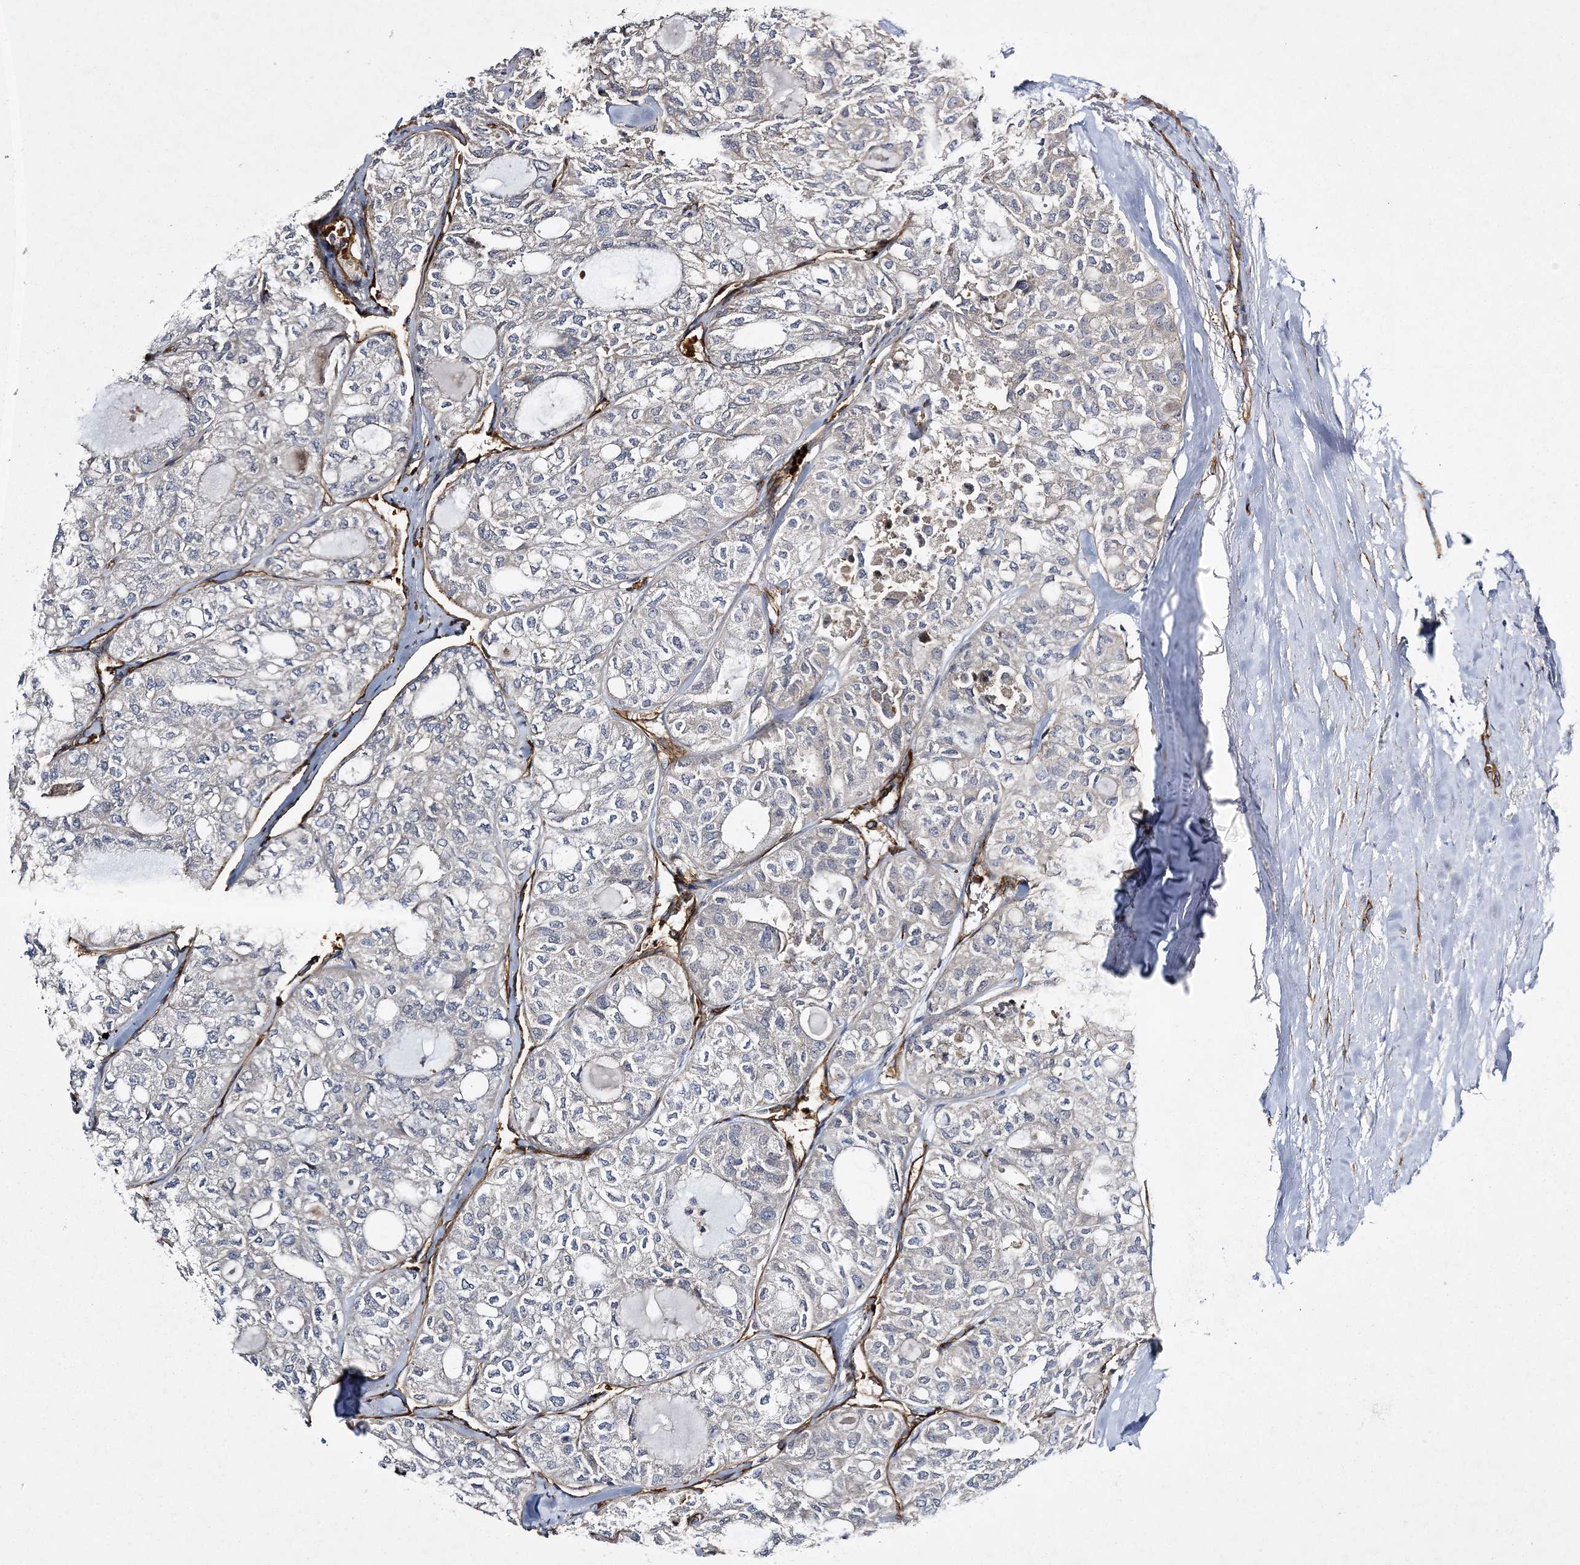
{"staining": {"intensity": "moderate", "quantity": "25%-75%", "location": "cytoplasmic/membranous"}, "tissue": "thyroid cancer", "cell_type": "Tumor cells", "image_type": "cancer", "snomed": [{"axis": "morphology", "description": "Follicular adenoma carcinoma, NOS"}, {"axis": "topography", "description": "Thyroid gland"}], "caption": "Immunohistochemical staining of human thyroid cancer (follicular adenoma carcinoma) exhibits moderate cytoplasmic/membranous protein staining in about 25%-75% of tumor cells.", "gene": "CALN1", "patient": {"sex": "male", "age": 75}}